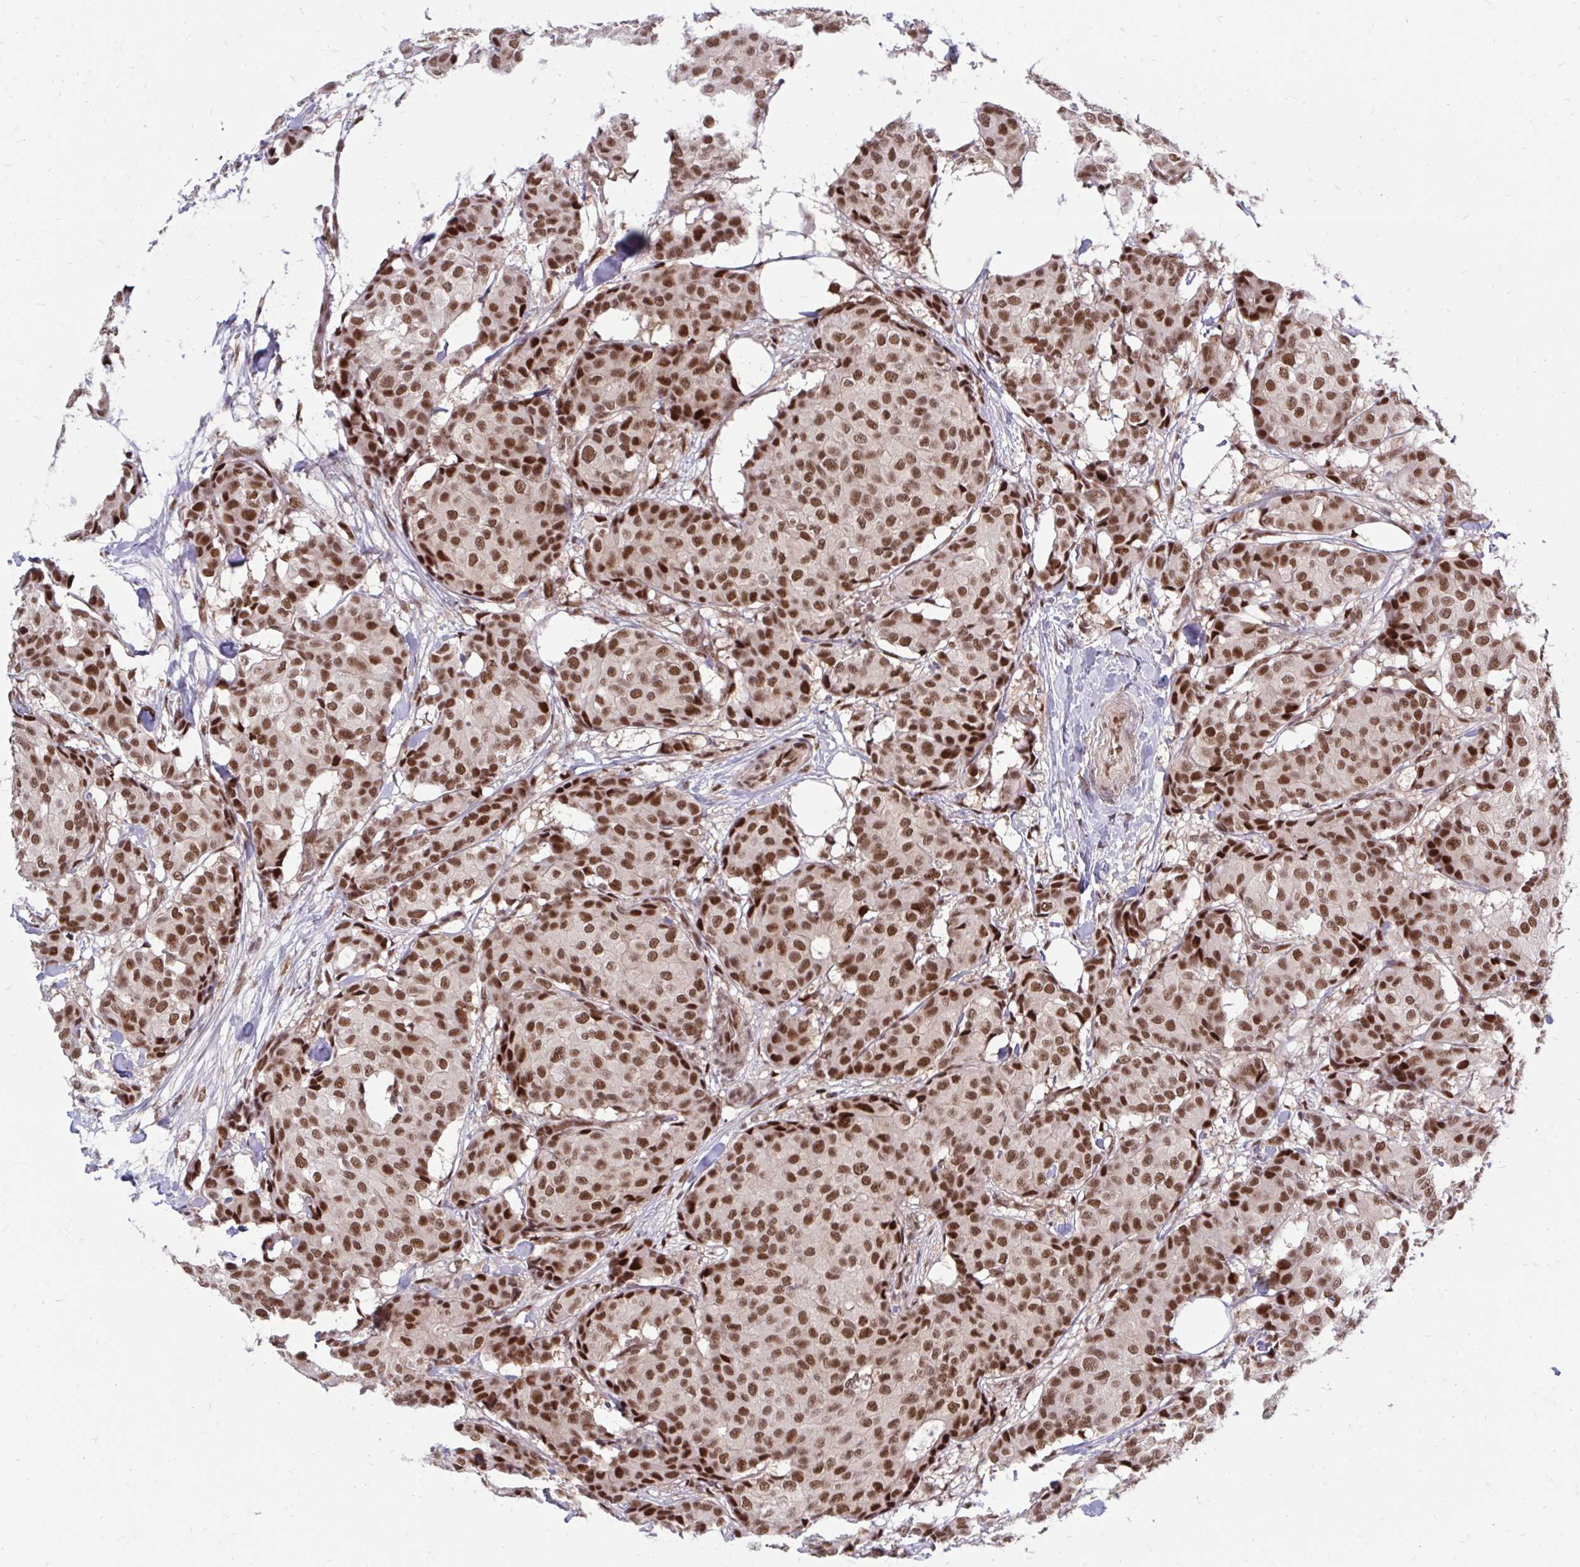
{"staining": {"intensity": "moderate", "quantity": ">75%", "location": "nuclear"}, "tissue": "breast cancer", "cell_type": "Tumor cells", "image_type": "cancer", "snomed": [{"axis": "morphology", "description": "Duct carcinoma"}, {"axis": "topography", "description": "Breast"}], "caption": "Immunohistochemical staining of human breast cancer exhibits medium levels of moderate nuclear staining in about >75% of tumor cells.", "gene": "PSME4", "patient": {"sex": "female", "age": 75}}